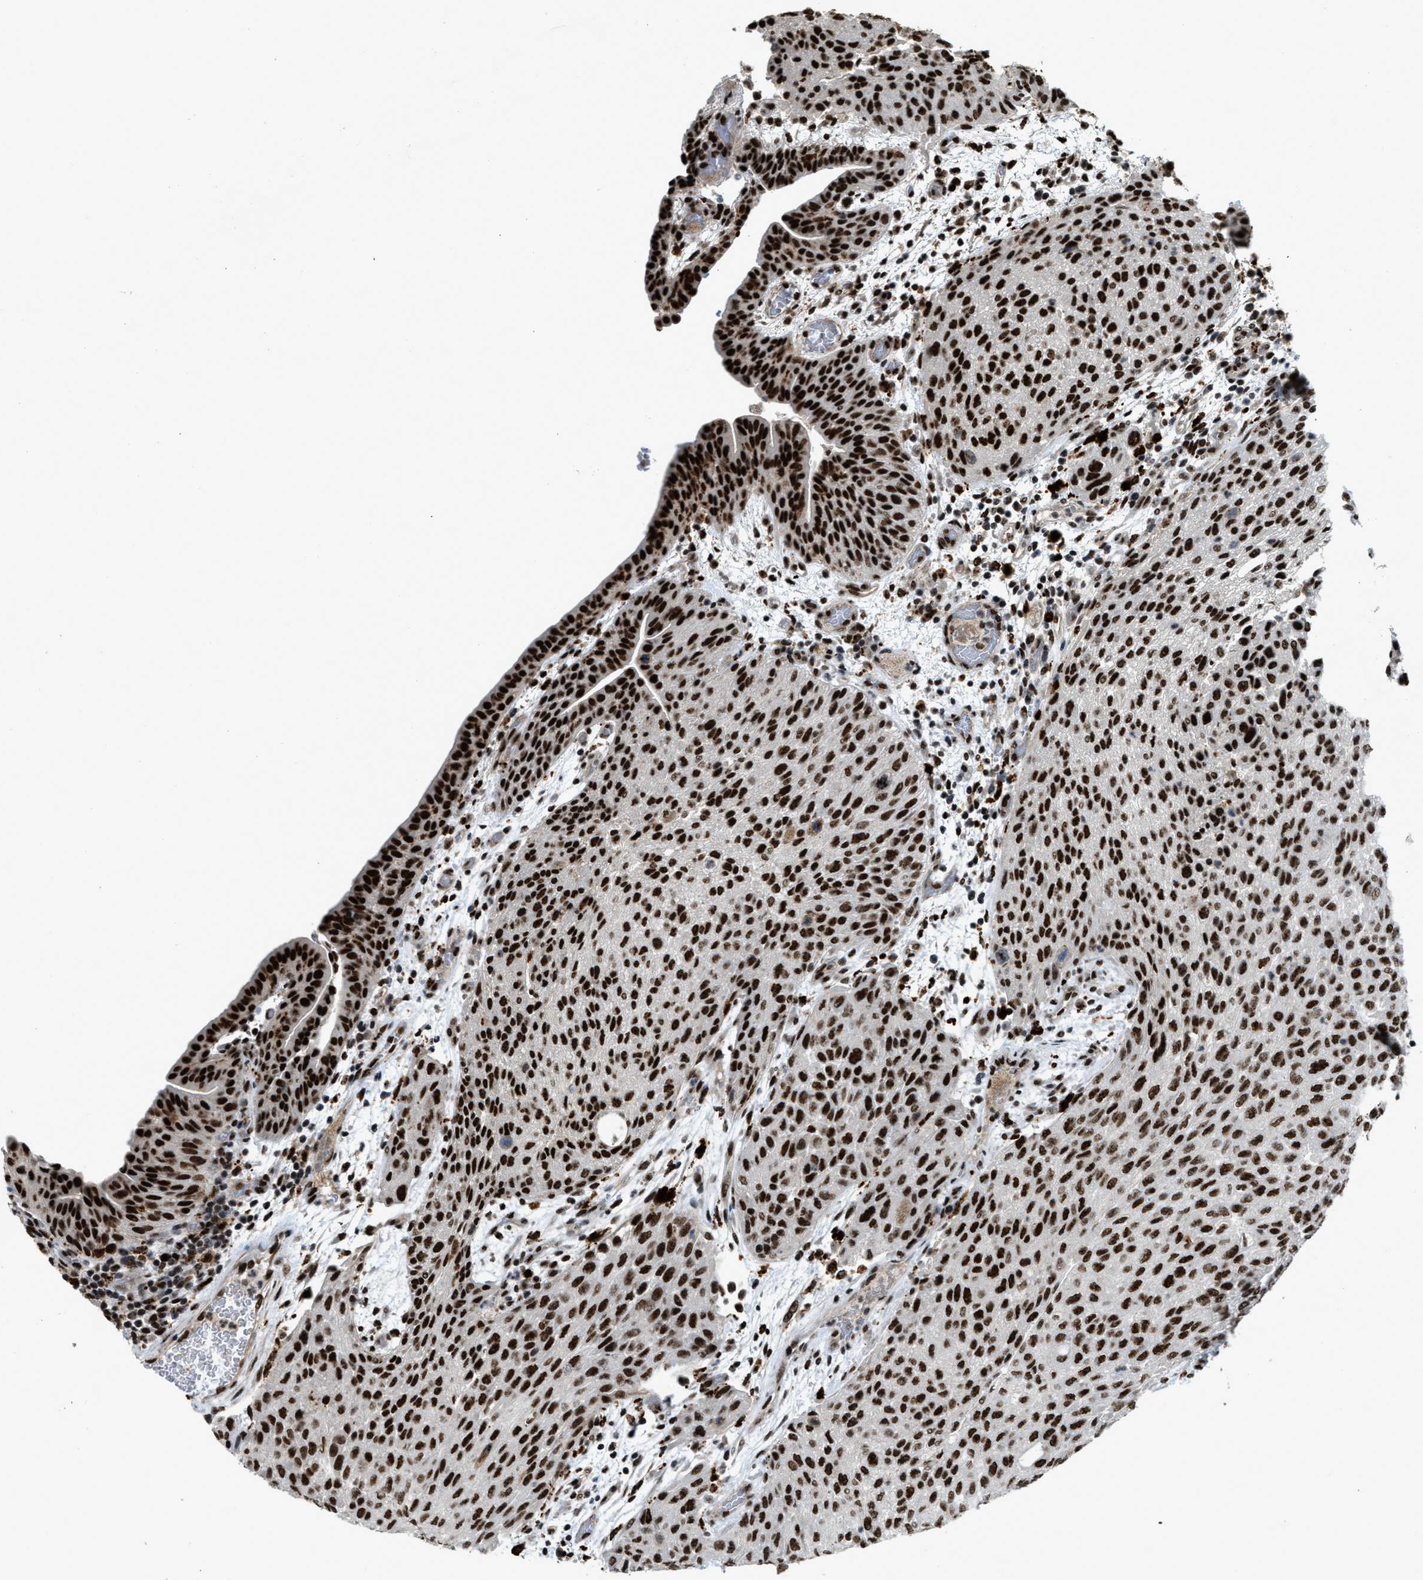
{"staining": {"intensity": "strong", "quantity": ">75%", "location": "nuclear"}, "tissue": "urothelial cancer", "cell_type": "Tumor cells", "image_type": "cancer", "snomed": [{"axis": "morphology", "description": "Urothelial carcinoma, Low grade"}, {"axis": "morphology", "description": "Urothelial carcinoma, High grade"}, {"axis": "topography", "description": "Urinary bladder"}], "caption": "A brown stain highlights strong nuclear staining of a protein in human urothelial carcinoma (low-grade) tumor cells.", "gene": "NUMA1", "patient": {"sex": "male", "age": 35}}